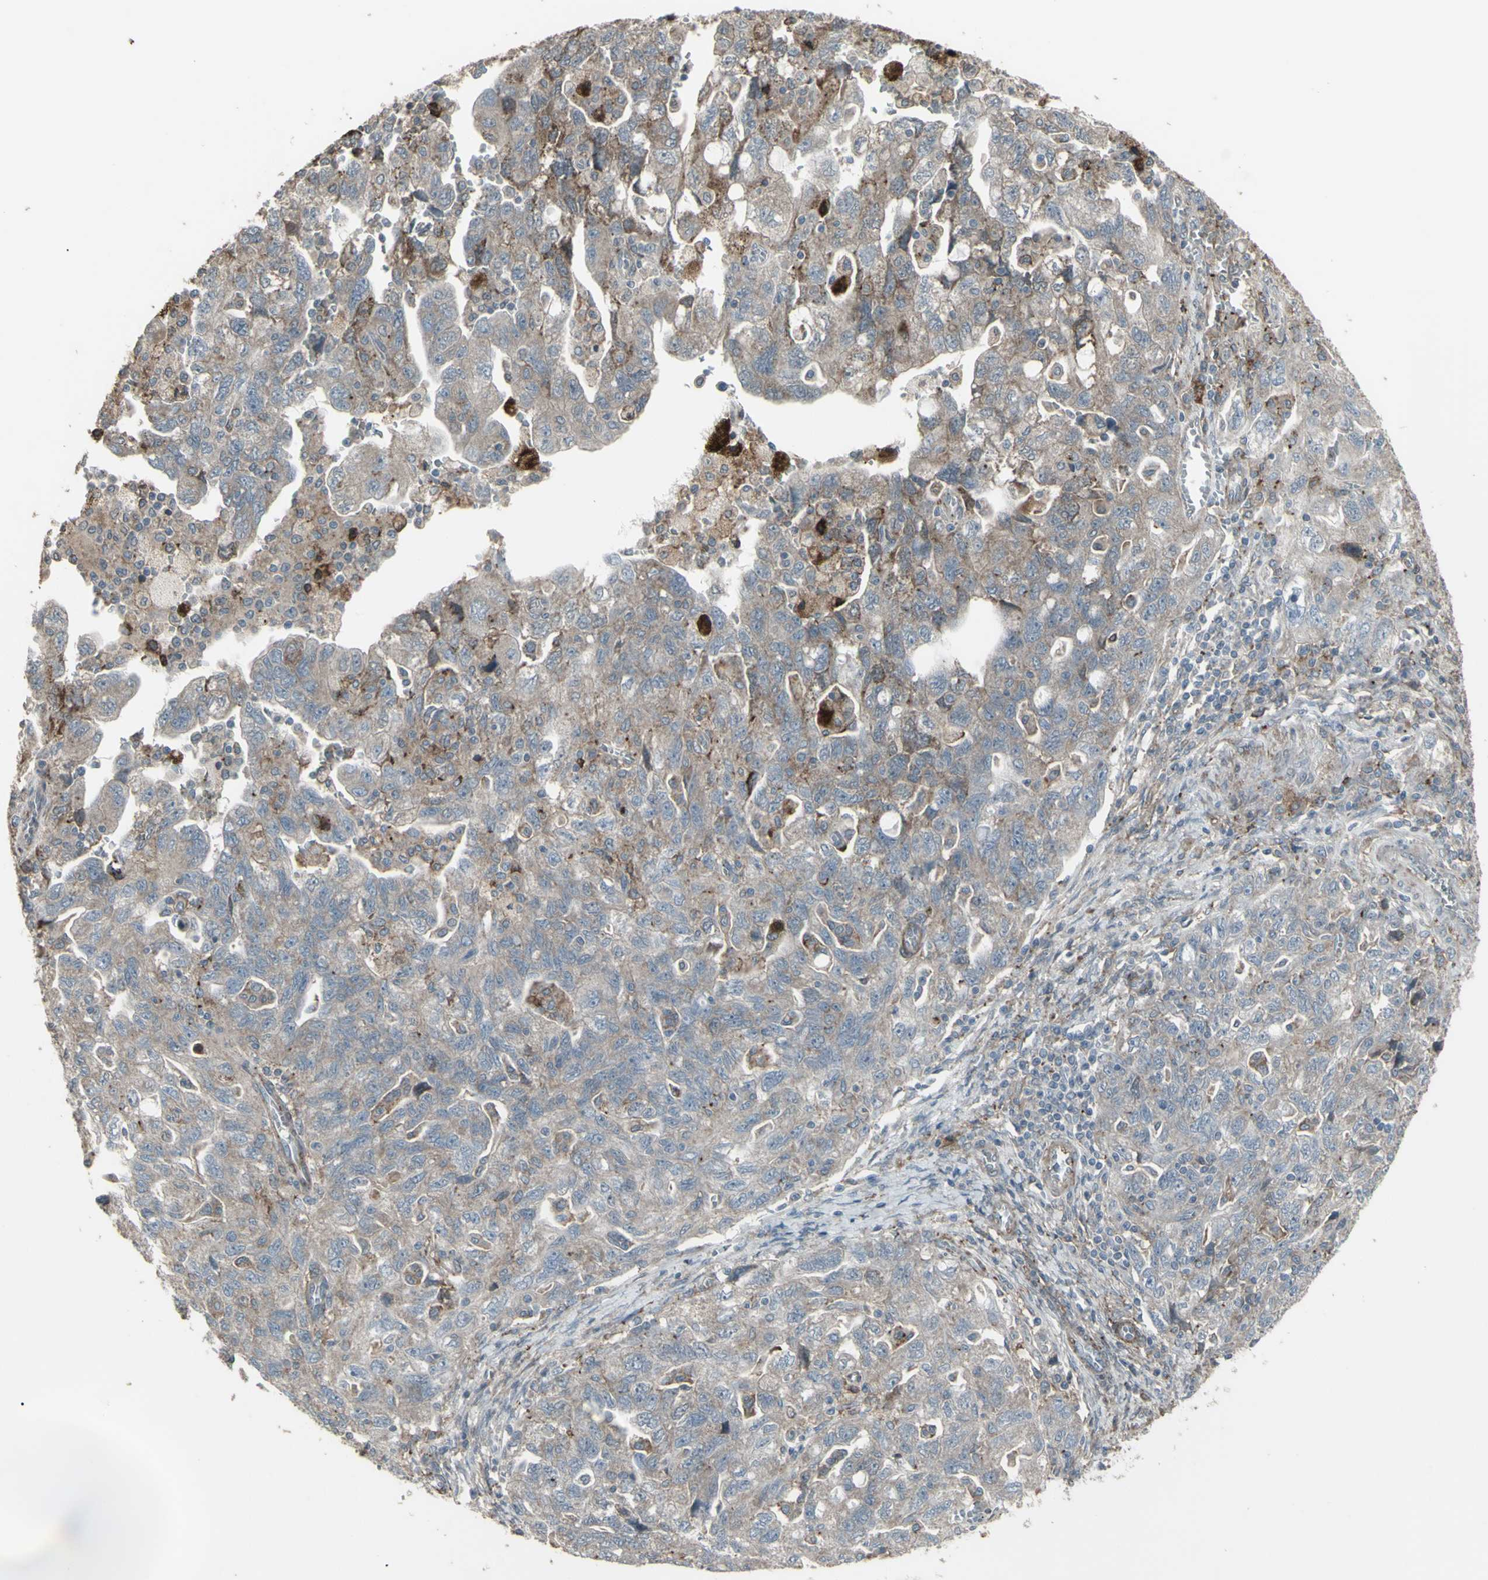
{"staining": {"intensity": "weak", "quantity": ">75%", "location": "cytoplasmic/membranous"}, "tissue": "ovarian cancer", "cell_type": "Tumor cells", "image_type": "cancer", "snomed": [{"axis": "morphology", "description": "Carcinoma, NOS"}, {"axis": "morphology", "description": "Cystadenocarcinoma, serous, NOS"}, {"axis": "topography", "description": "Ovary"}], "caption": "Protein staining exhibits weak cytoplasmic/membranous positivity in approximately >75% of tumor cells in ovarian cancer. The staining was performed using DAB to visualize the protein expression in brown, while the nuclei were stained in blue with hematoxylin (Magnification: 20x).", "gene": "SMO", "patient": {"sex": "female", "age": 69}}